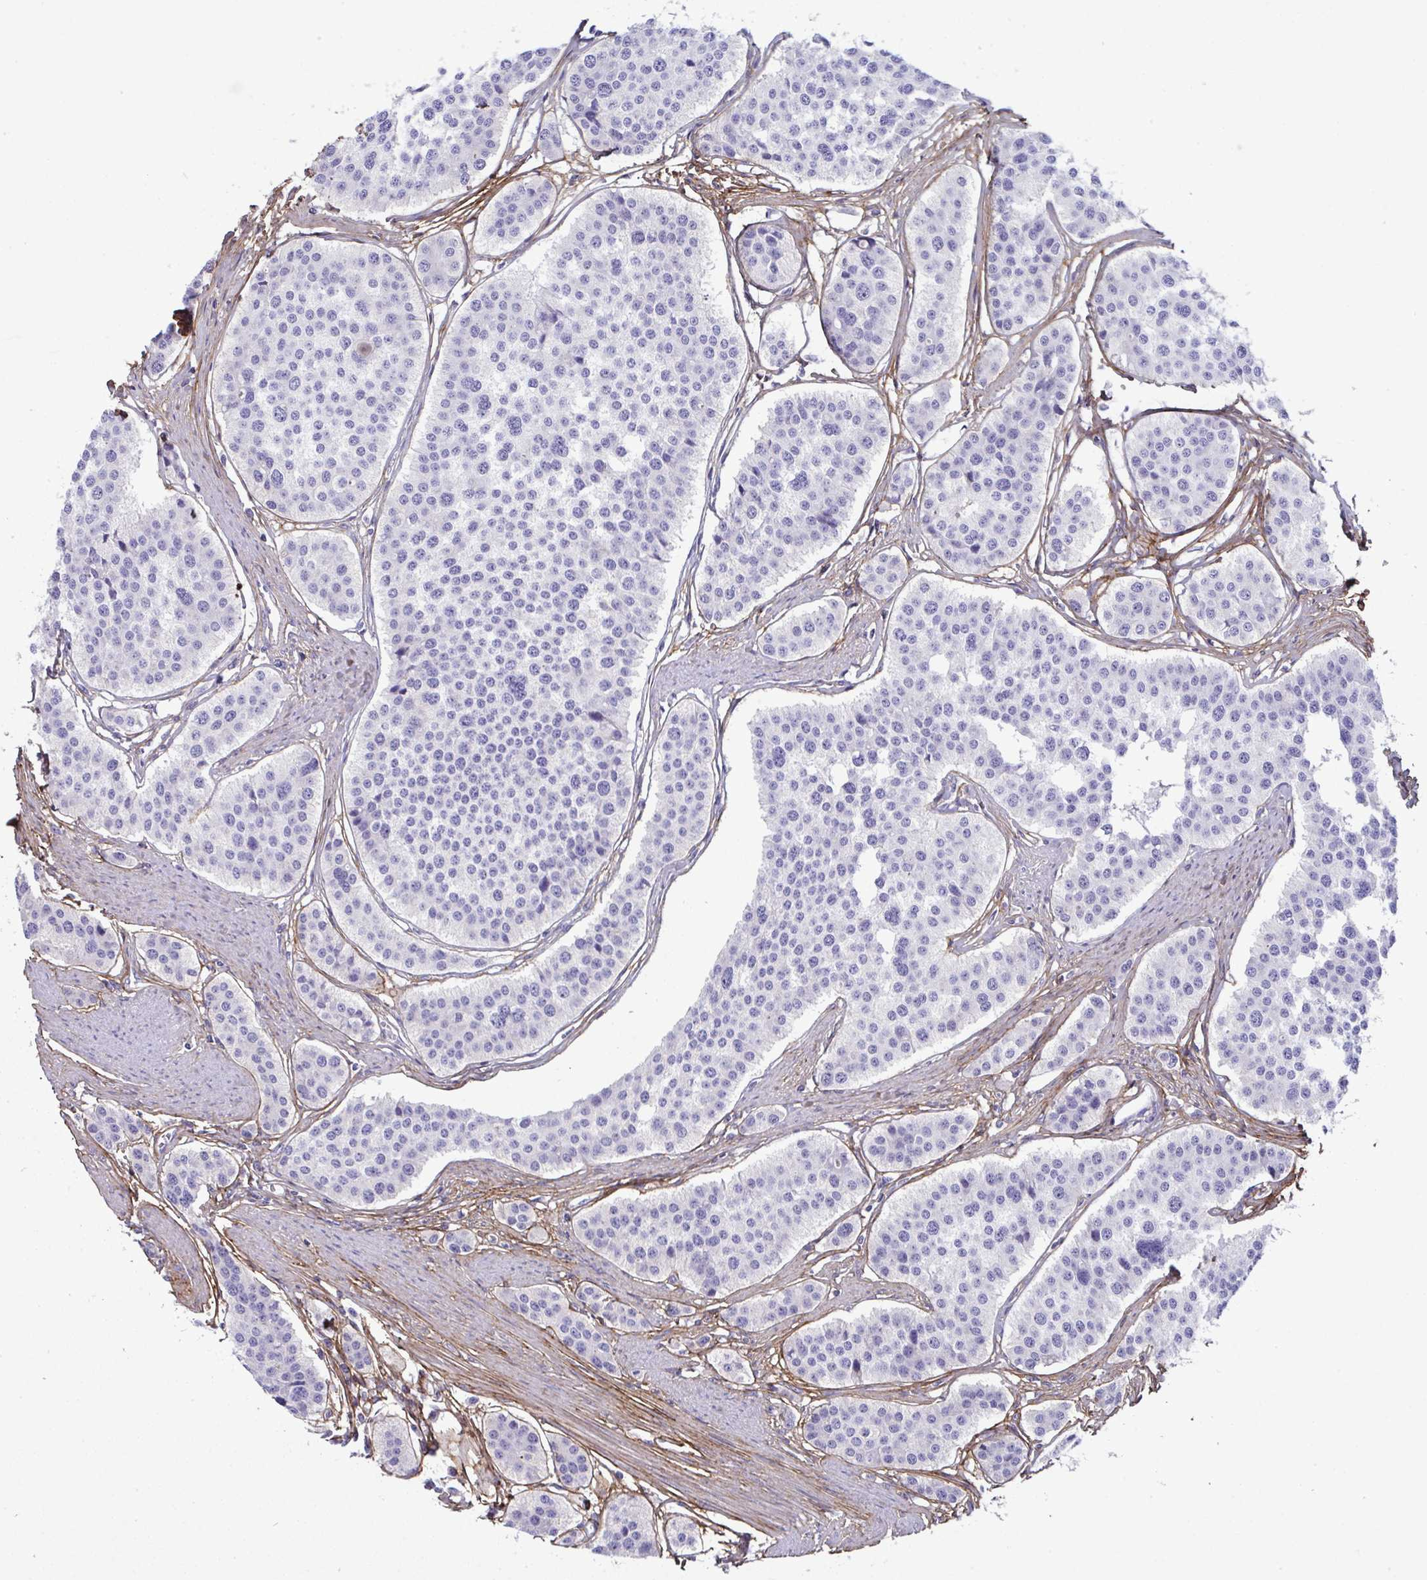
{"staining": {"intensity": "negative", "quantity": "none", "location": "none"}, "tissue": "carcinoid", "cell_type": "Tumor cells", "image_type": "cancer", "snomed": [{"axis": "morphology", "description": "Carcinoid, malignant, NOS"}, {"axis": "topography", "description": "Small intestine"}], "caption": "Tumor cells show no significant protein positivity in carcinoid.", "gene": "LHFPL6", "patient": {"sex": "male", "age": 60}}